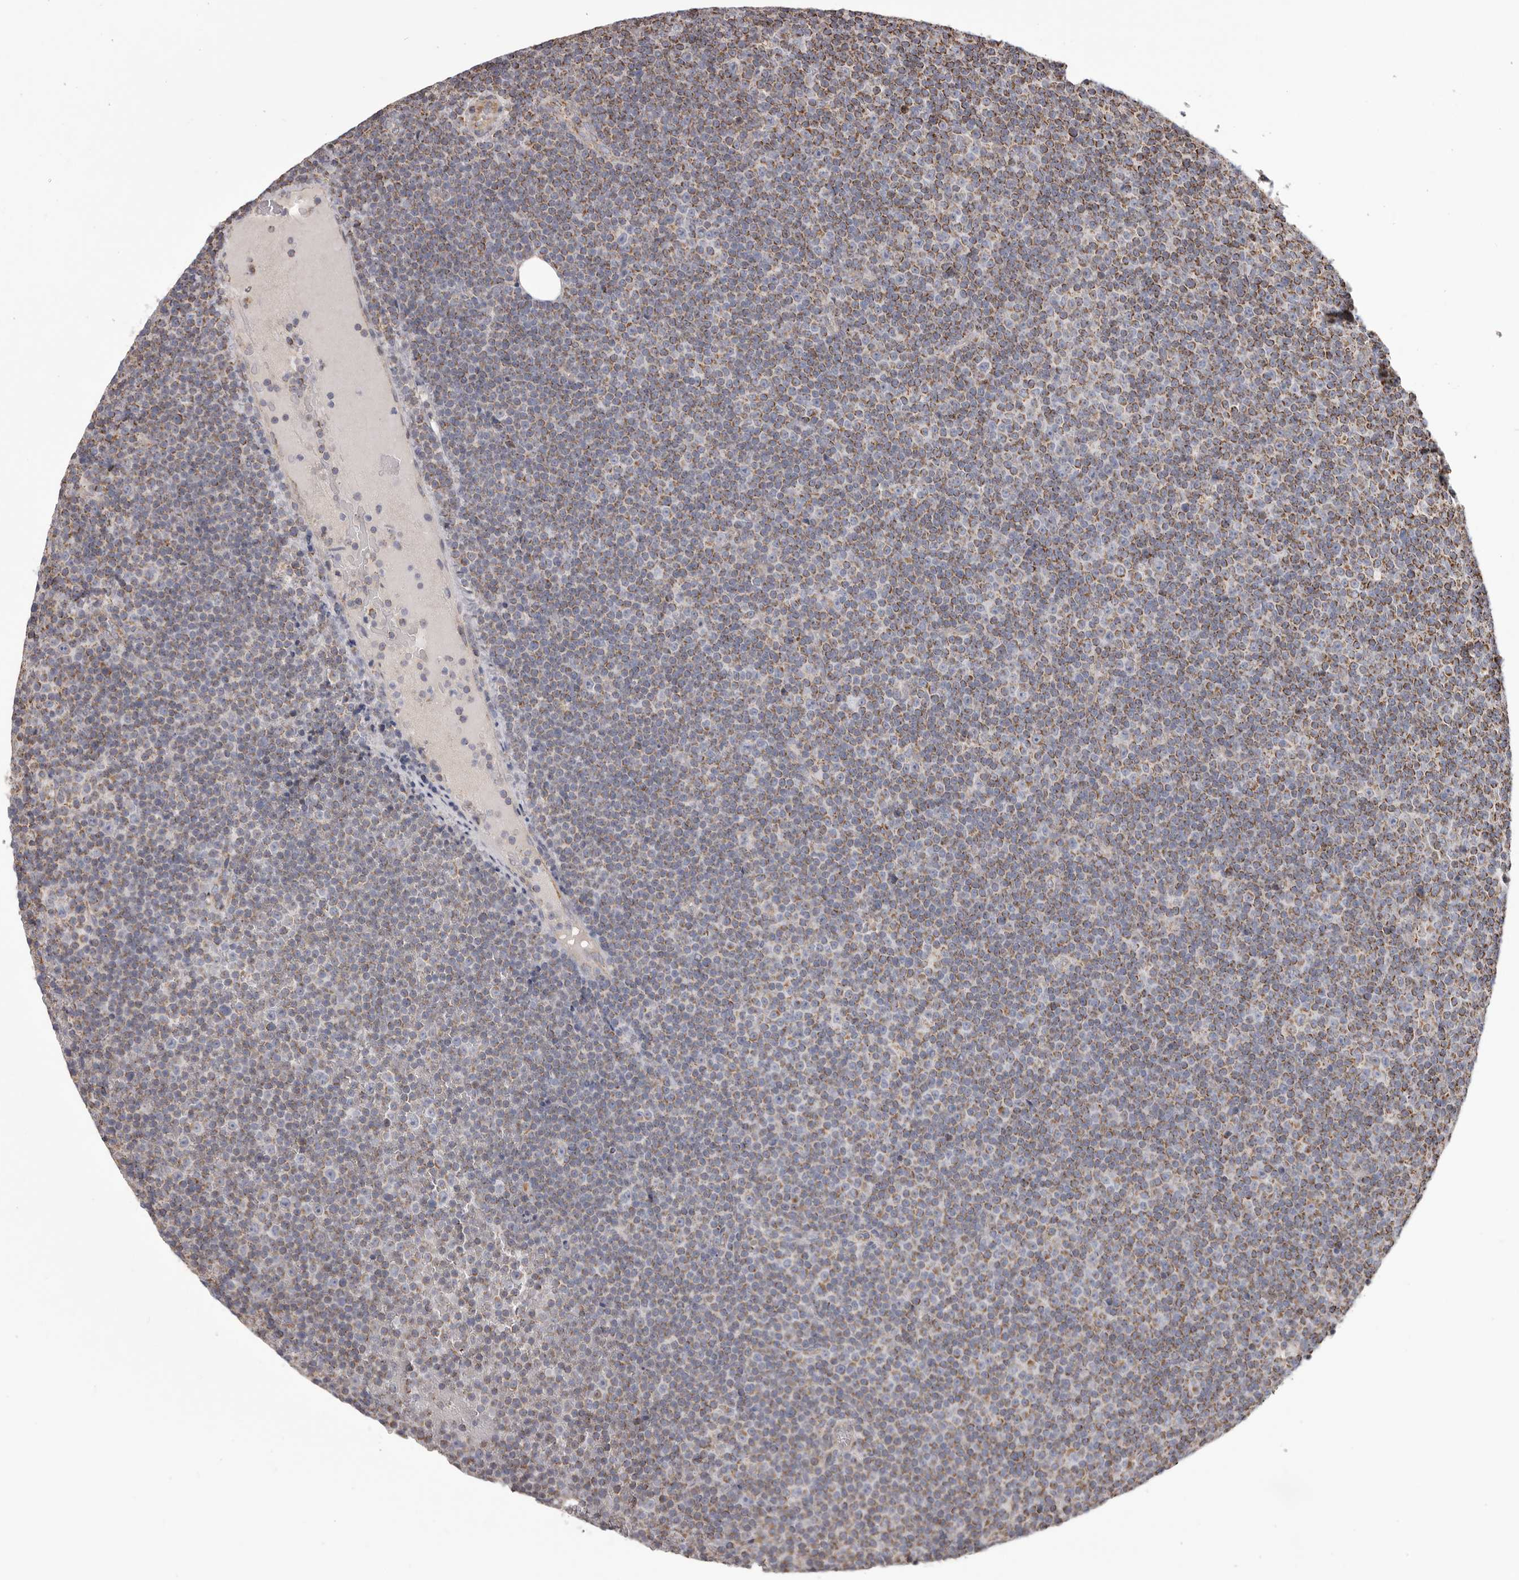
{"staining": {"intensity": "moderate", "quantity": ">75%", "location": "cytoplasmic/membranous"}, "tissue": "lymphoma", "cell_type": "Tumor cells", "image_type": "cancer", "snomed": [{"axis": "morphology", "description": "Malignant lymphoma, non-Hodgkin's type, Low grade"}, {"axis": "topography", "description": "Lymph node"}], "caption": "A photomicrograph showing moderate cytoplasmic/membranous expression in approximately >75% of tumor cells in malignant lymphoma, non-Hodgkin's type (low-grade), as visualized by brown immunohistochemical staining.", "gene": "CHRM2", "patient": {"sex": "female", "age": 67}}